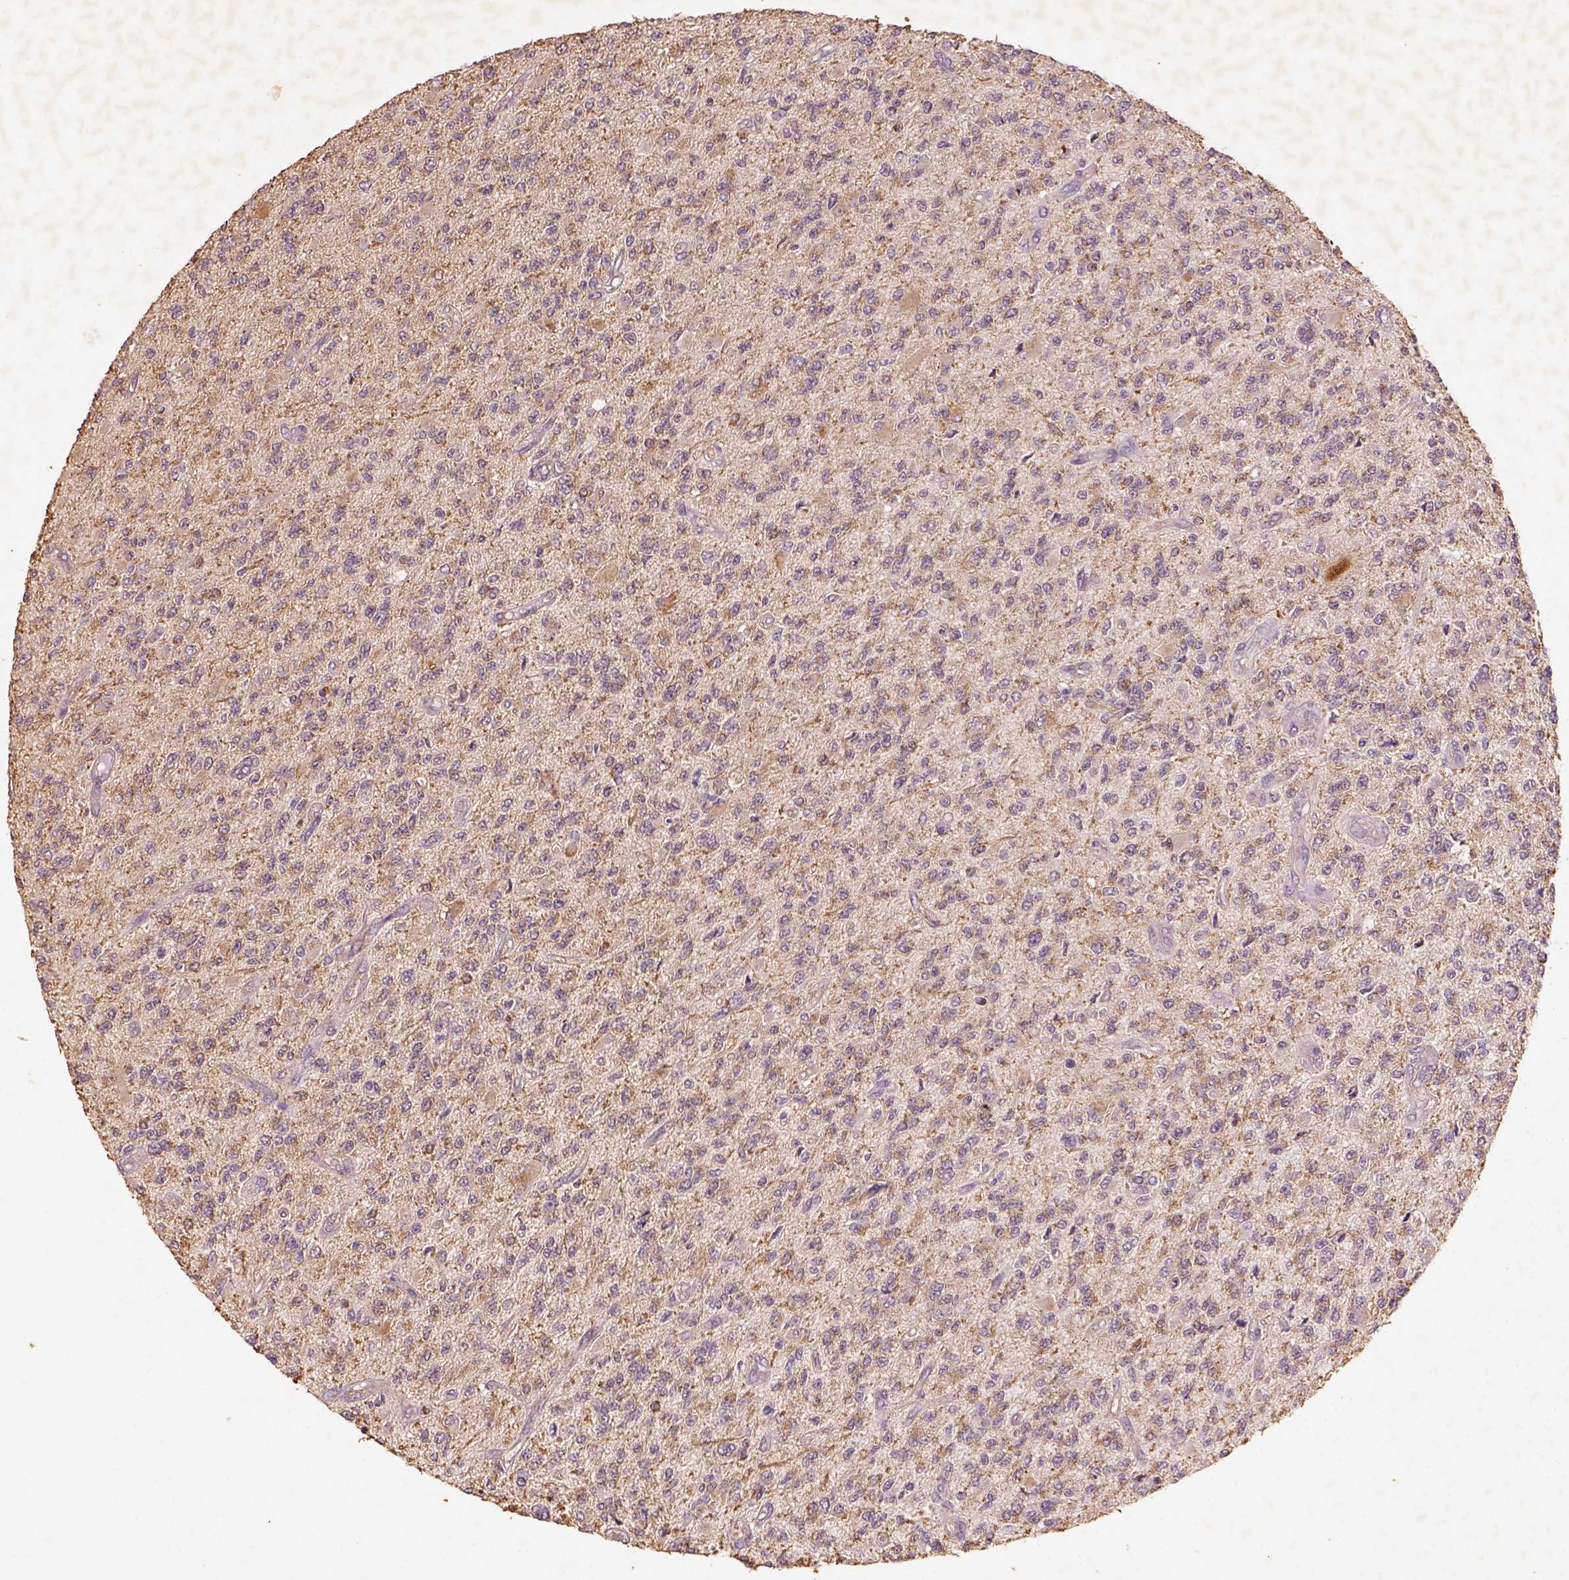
{"staining": {"intensity": "negative", "quantity": "none", "location": "none"}, "tissue": "glioma", "cell_type": "Tumor cells", "image_type": "cancer", "snomed": [{"axis": "morphology", "description": "Glioma, malignant, High grade"}, {"axis": "topography", "description": "Brain"}], "caption": "This micrograph is of glioma stained with immunohistochemistry (IHC) to label a protein in brown with the nuclei are counter-stained blue. There is no staining in tumor cells.", "gene": "AP2B1", "patient": {"sex": "female", "age": 63}}